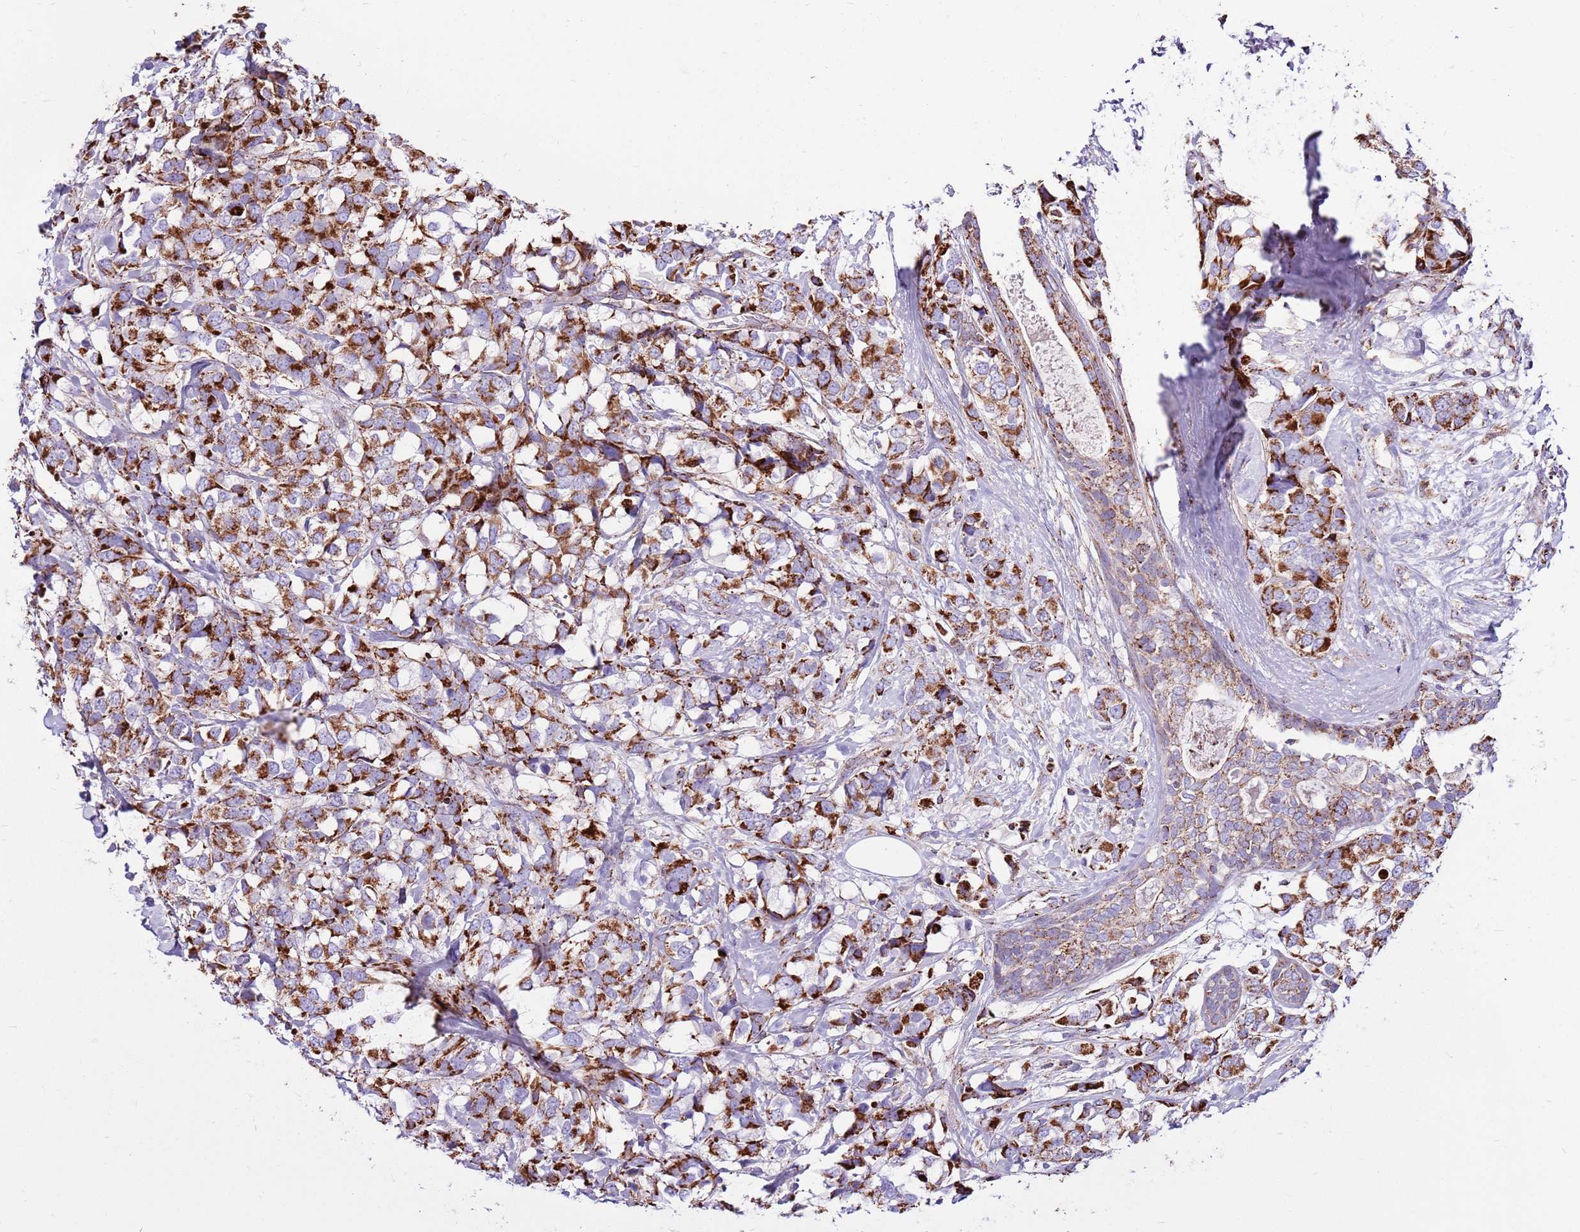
{"staining": {"intensity": "strong", "quantity": ">75%", "location": "cytoplasmic/membranous"}, "tissue": "breast cancer", "cell_type": "Tumor cells", "image_type": "cancer", "snomed": [{"axis": "morphology", "description": "Lobular carcinoma"}, {"axis": "topography", "description": "Breast"}], "caption": "Human breast cancer (lobular carcinoma) stained for a protein (brown) reveals strong cytoplasmic/membranous positive staining in approximately >75% of tumor cells.", "gene": "HECTD4", "patient": {"sex": "female", "age": 59}}